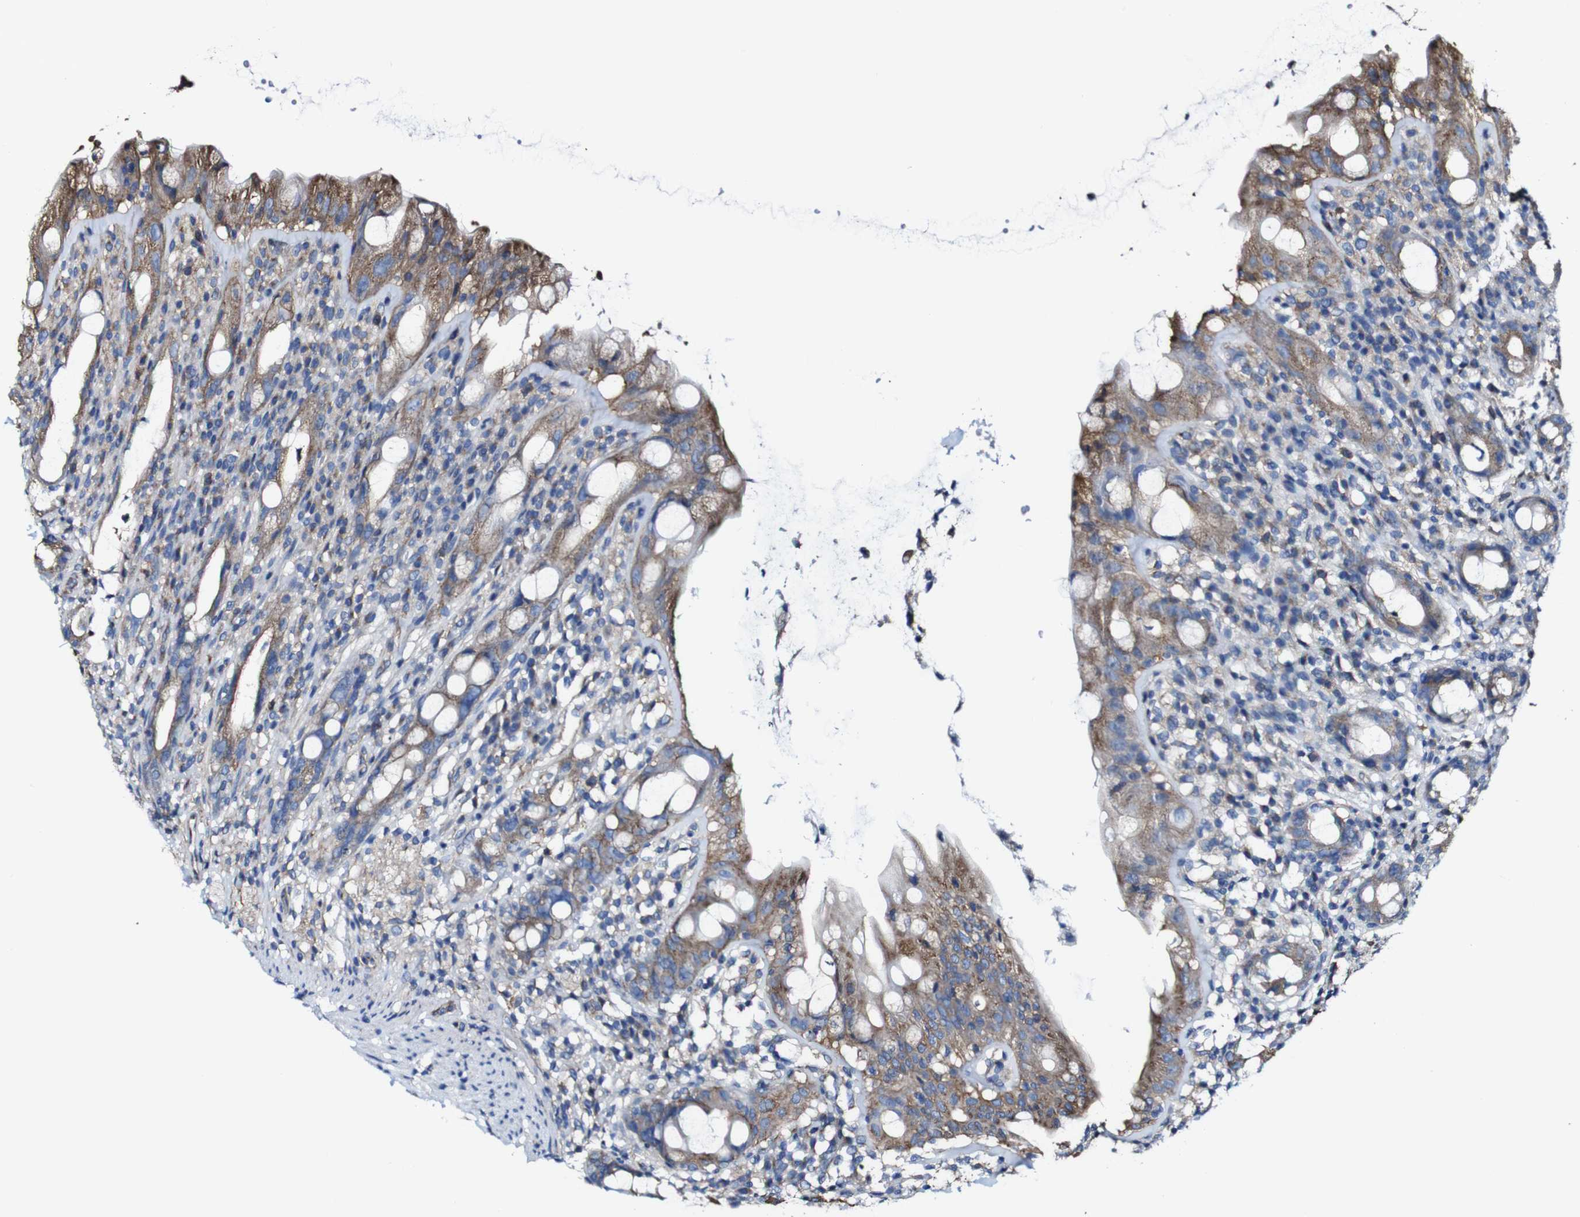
{"staining": {"intensity": "moderate", "quantity": ">75%", "location": "cytoplasmic/membranous"}, "tissue": "rectum", "cell_type": "Glandular cells", "image_type": "normal", "snomed": [{"axis": "morphology", "description": "Normal tissue, NOS"}, {"axis": "topography", "description": "Rectum"}], "caption": "High-power microscopy captured an IHC micrograph of benign rectum, revealing moderate cytoplasmic/membranous staining in about >75% of glandular cells.", "gene": "CSF1R", "patient": {"sex": "male", "age": 44}}